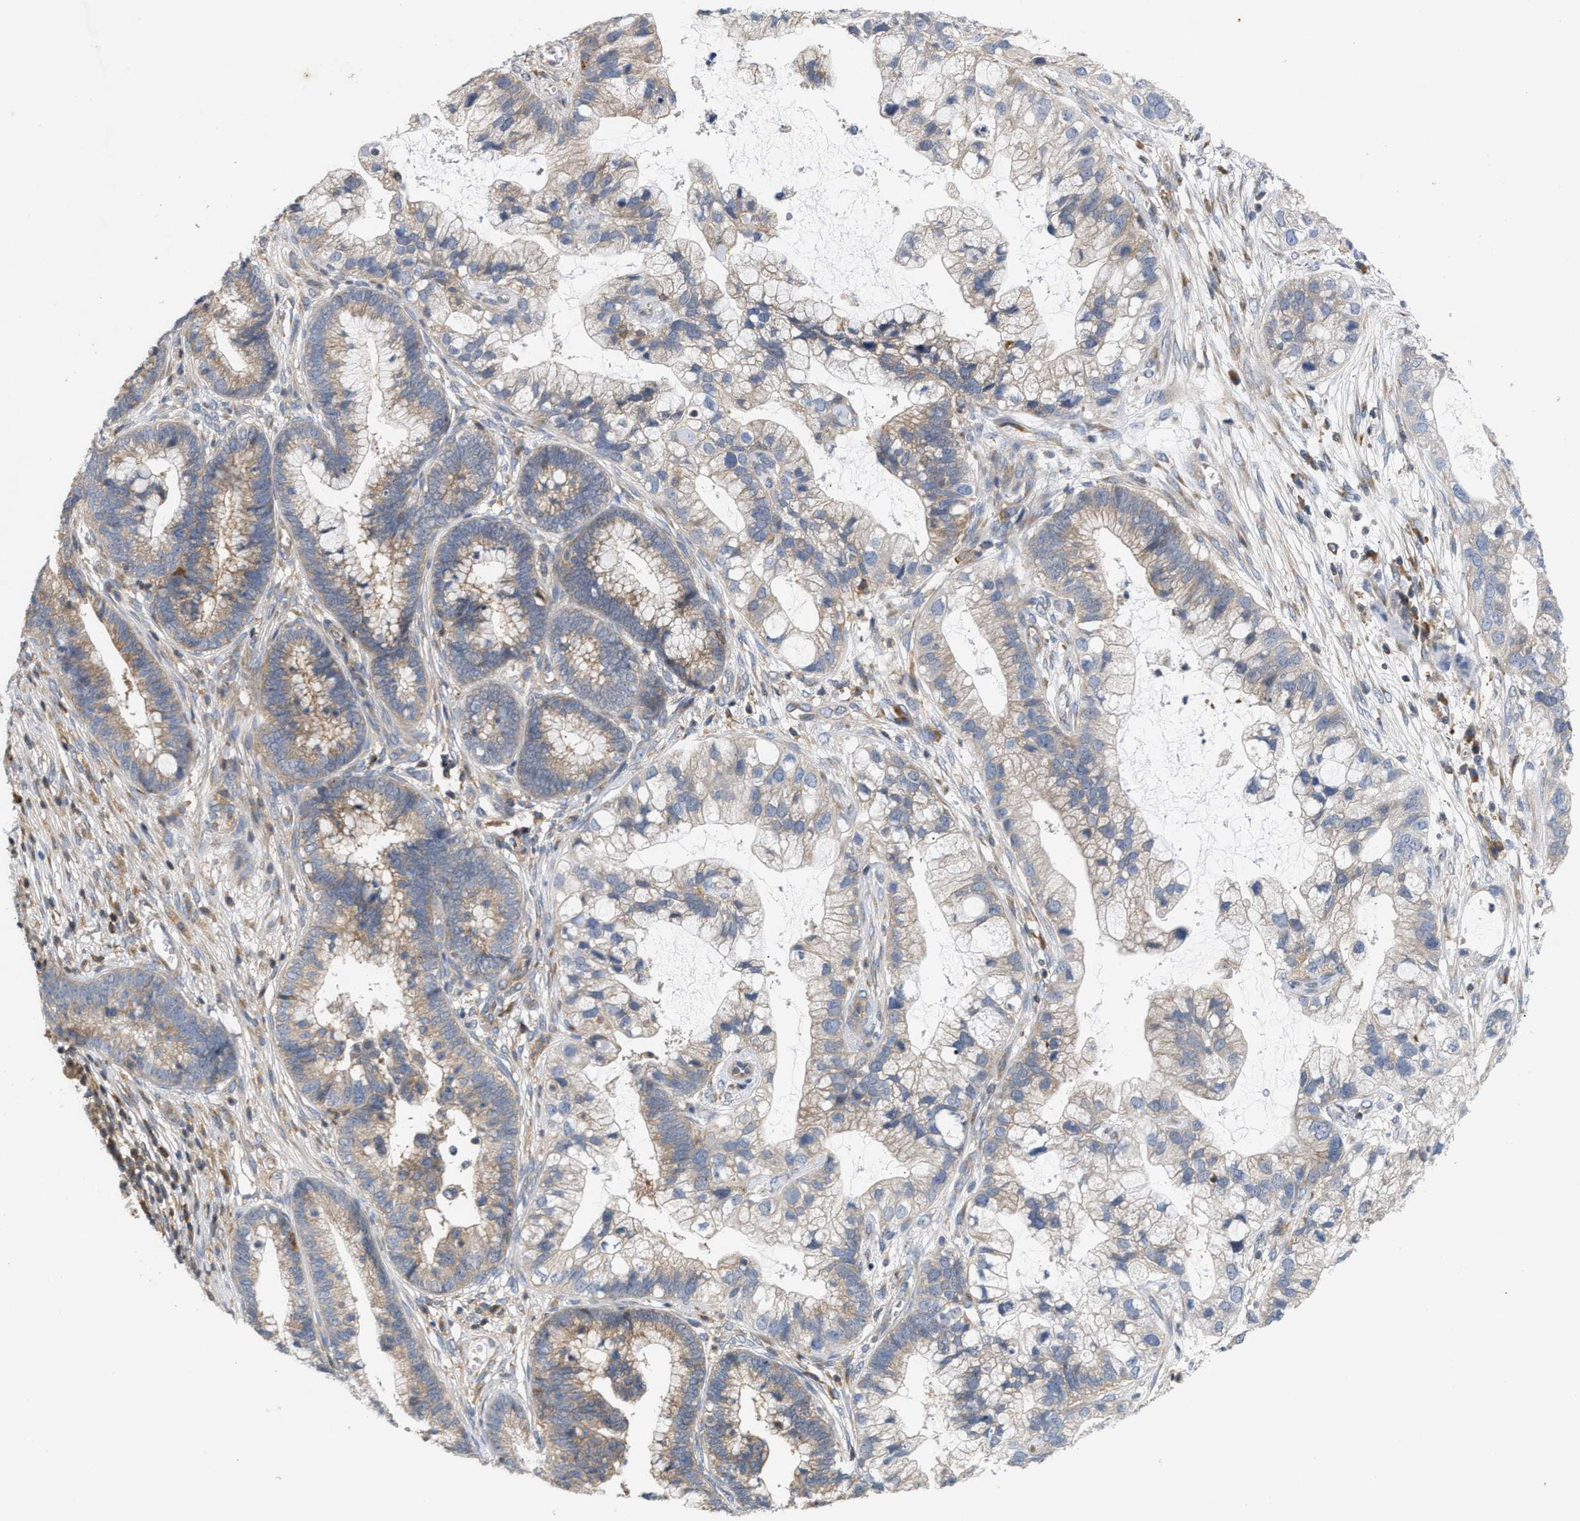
{"staining": {"intensity": "moderate", "quantity": "25%-75%", "location": "cytoplasmic/membranous"}, "tissue": "cervical cancer", "cell_type": "Tumor cells", "image_type": "cancer", "snomed": [{"axis": "morphology", "description": "Adenocarcinoma, NOS"}, {"axis": "topography", "description": "Cervix"}], "caption": "An image showing moderate cytoplasmic/membranous expression in about 25%-75% of tumor cells in adenocarcinoma (cervical), as visualized by brown immunohistochemical staining.", "gene": "DBNL", "patient": {"sex": "female", "age": 44}}